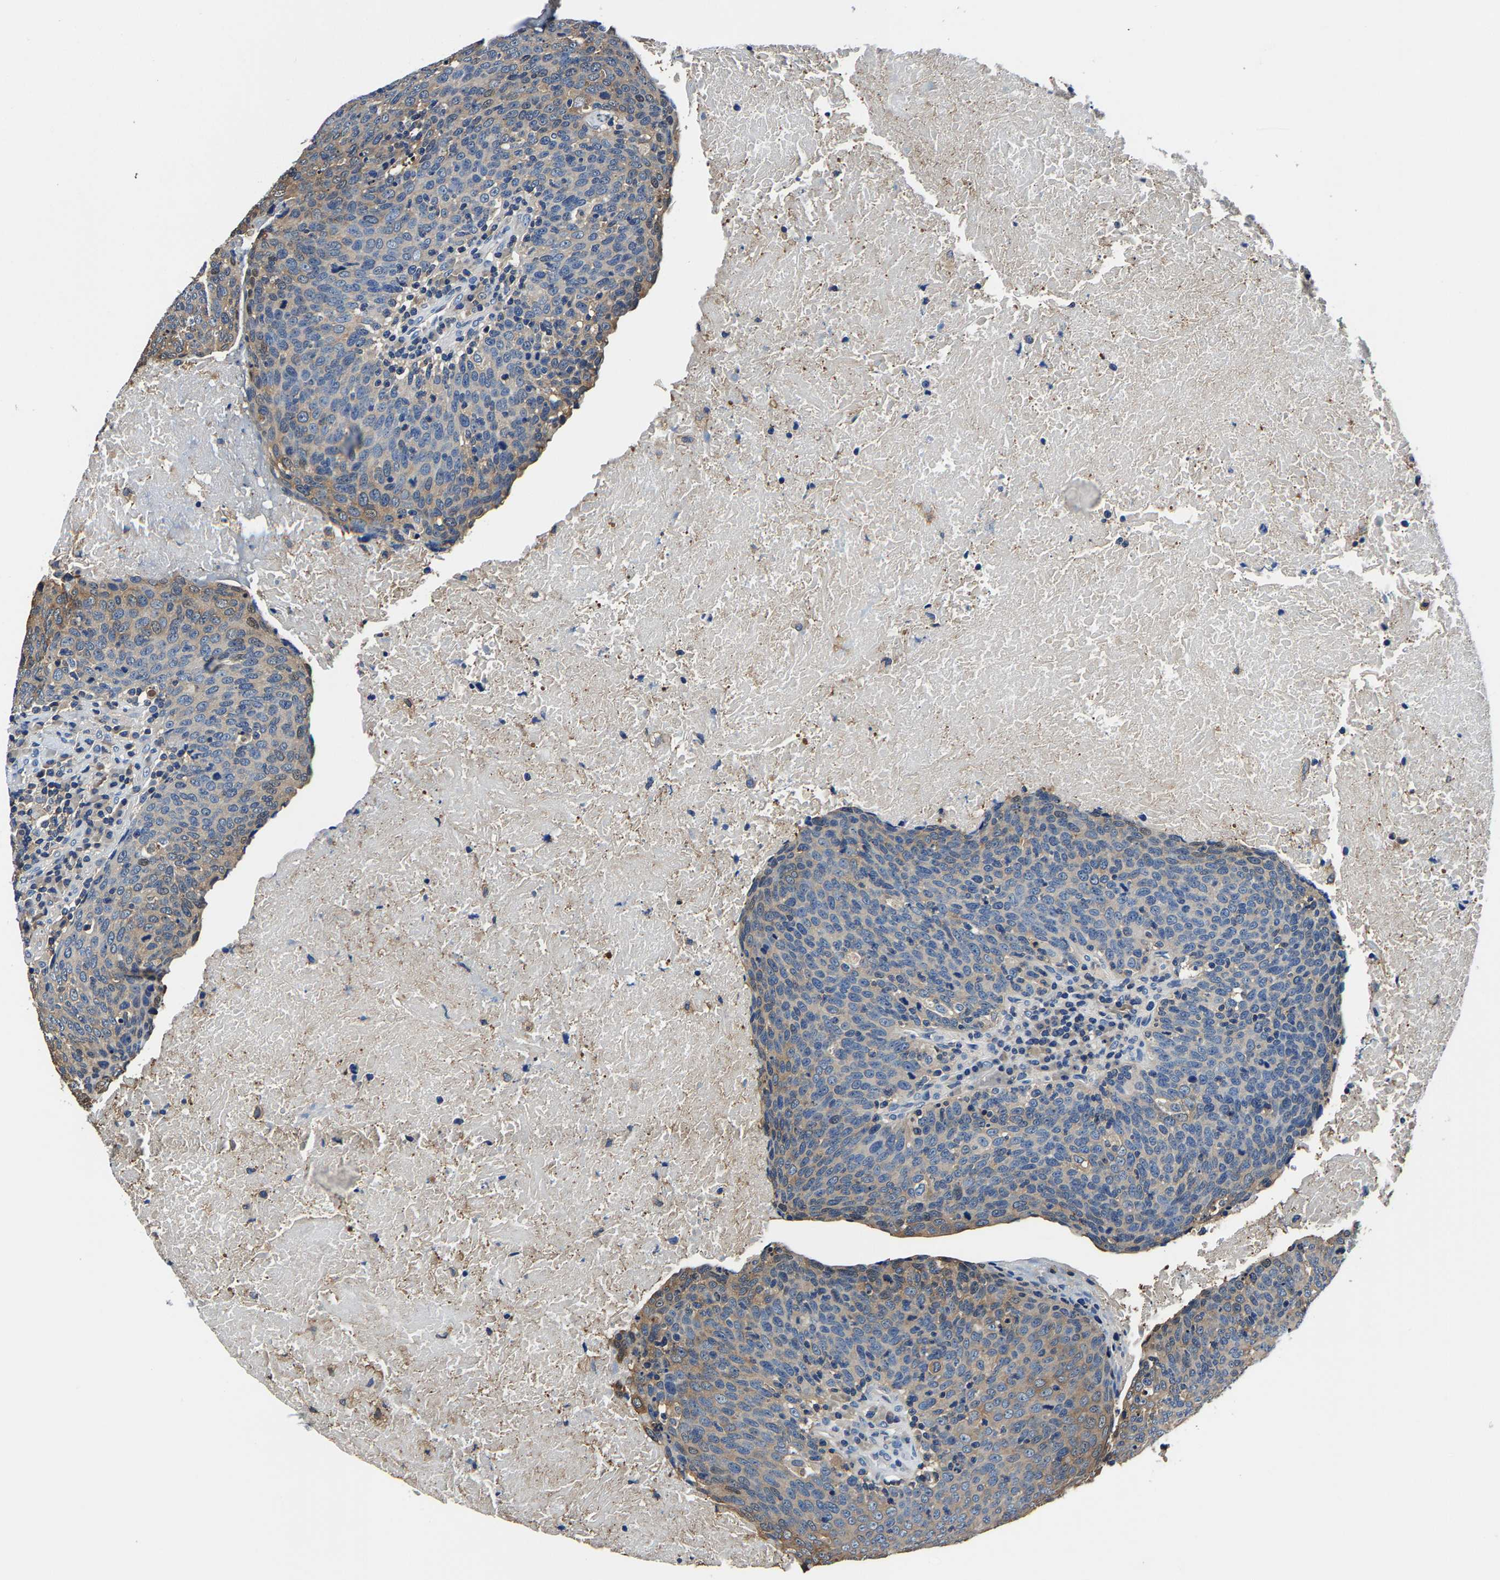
{"staining": {"intensity": "weak", "quantity": "25%-75%", "location": "cytoplasmic/membranous"}, "tissue": "head and neck cancer", "cell_type": "Tumor cells", "image_type": "cancer", "snomed": [{"axis": "morphology", "description": "Squamous cell carcinoma, NOS"}, {"axis": "morphology", "description": "Squamous cell carcinoma, metastatic, NOS"}, {"axis": "topography", "description": "Lymph node"}, {"axis": "topography", "description": "Head-Neck"}], "caption": "Human head and neck cancer stained with a protein marker shows weak staining in tumor cells.", "gene": "ALDOB", "patient": {"sex": "male", "age": 62}}